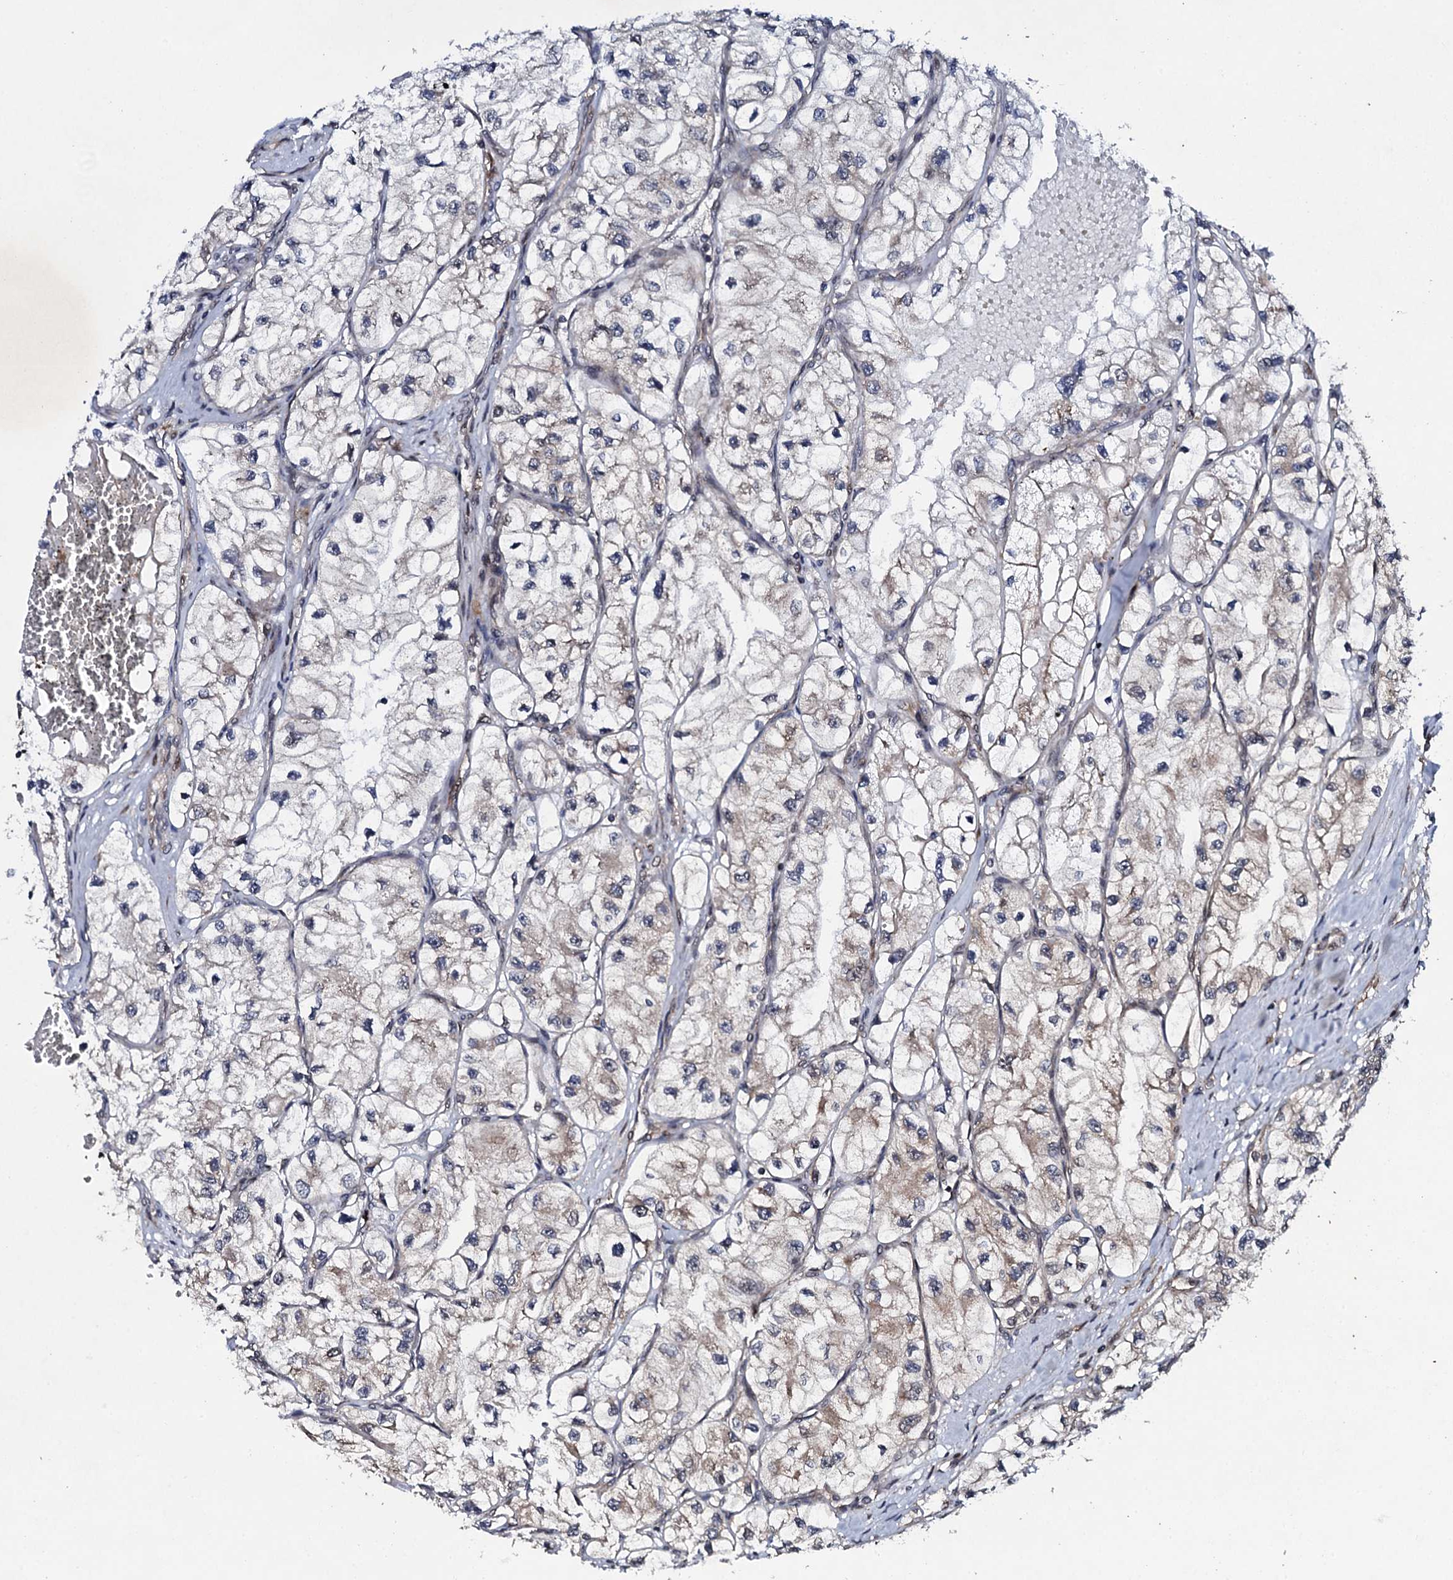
{"staining": {"intensity": "weak", "quantity": "<25%", "location": "cytoplasmic/membranous"}, "tissue": "renal cancer", "cell_type": "Tumor cells", "image_type": "cancer", "snomed": [{"axis": "morphology", "description": "Adenocarcinoma, NOS"}, {"axis": "topography", "description": "Kidney"}], "caption": "Human adenocarcinoma (renal) stained for a protein using immunohistochemistry shows no staining in tumor cells.", "gene": "FAM111A", "patient": {"sex": "female", "age": 57}}